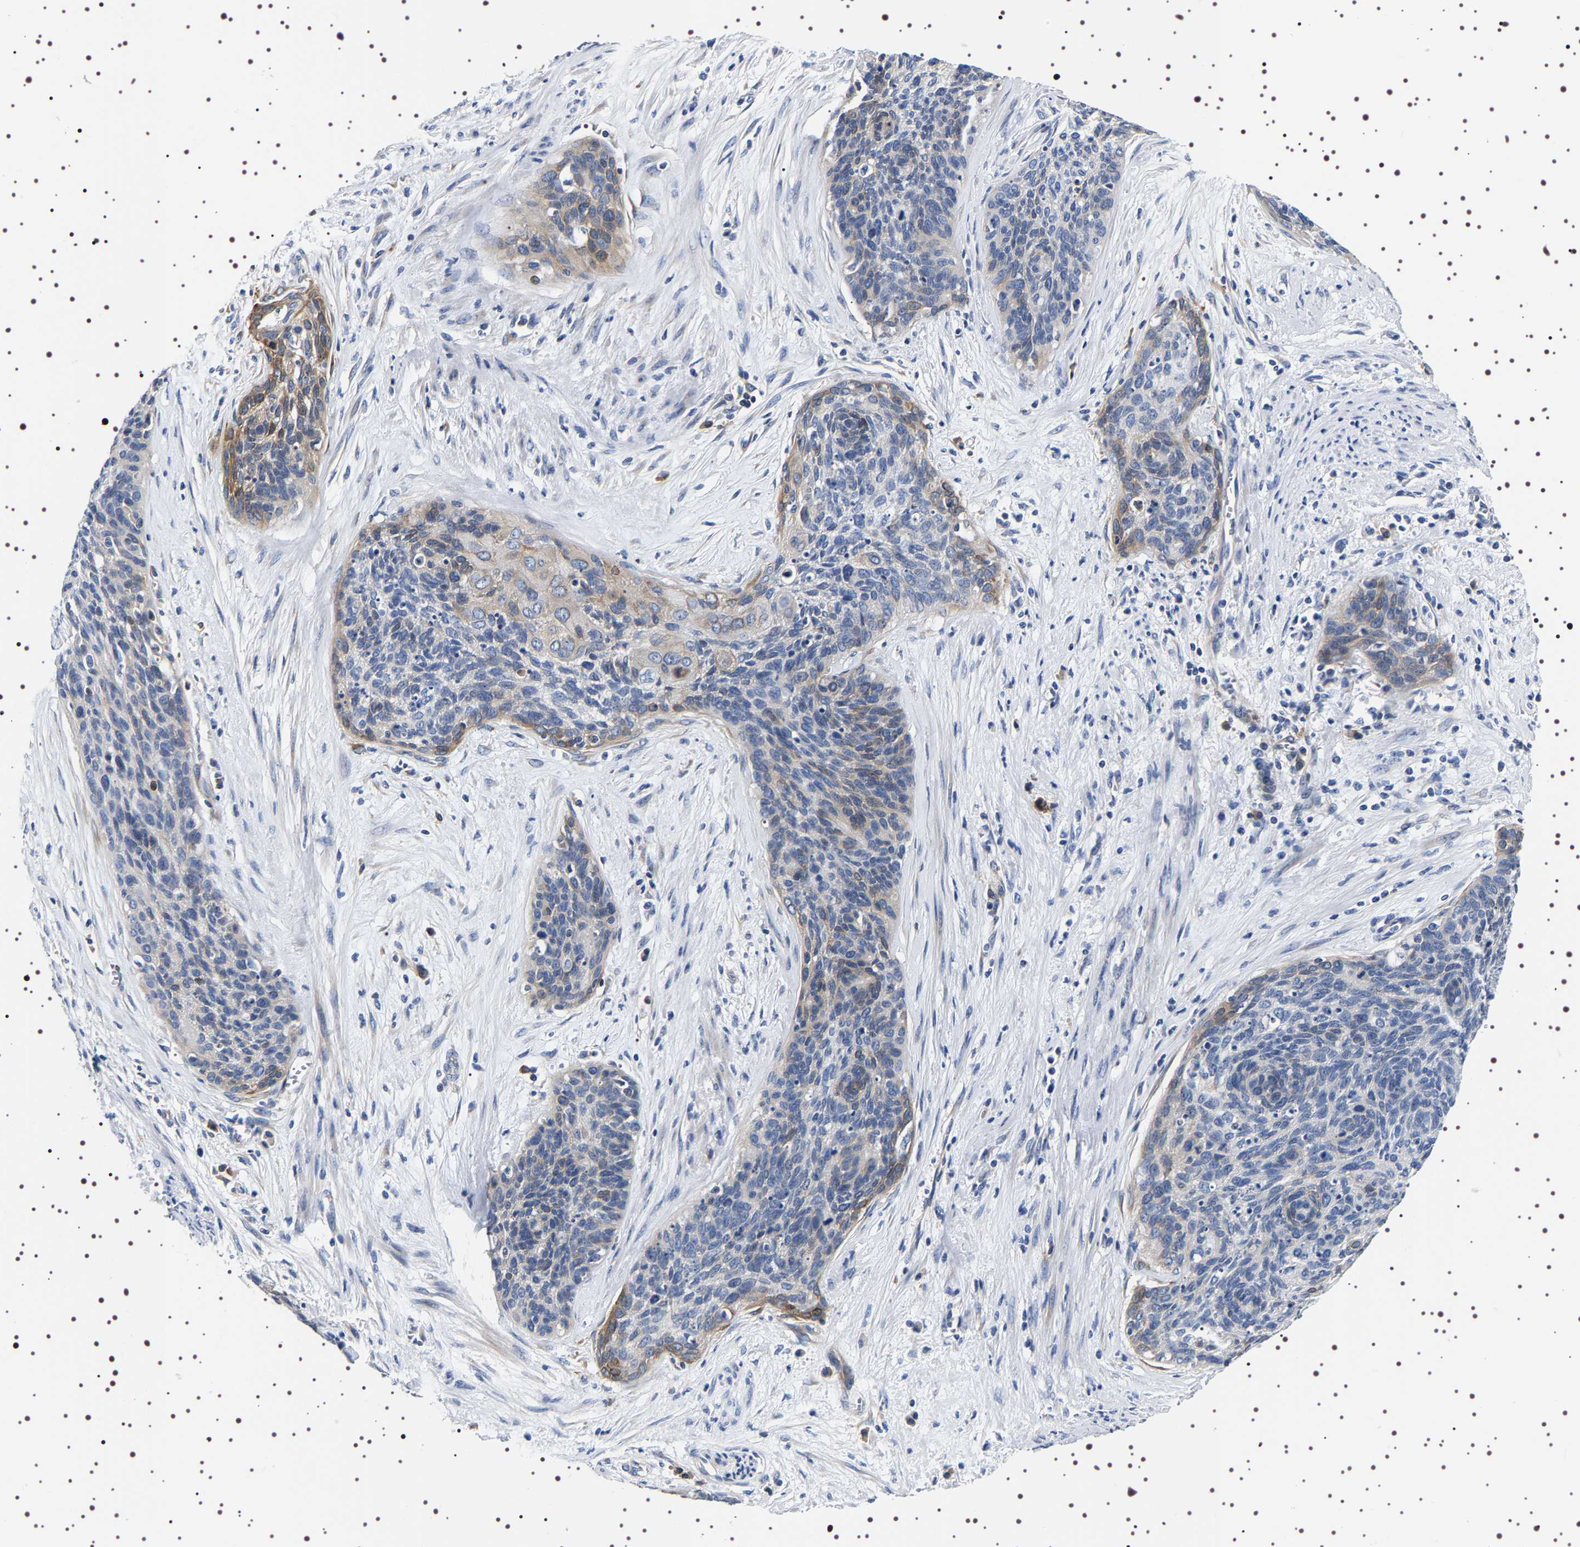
{"staining": {"intensity": "moderate", "quantity": "<25%", "location": "cytoplasmic/membranous"}, "tissue": "cervical cancer", "cell_type": "Tumor cells", "image_type": "cancer", "snomed": [{"axis": "morphology", "description": "Squamous cell carcinoma, NOS"}, {"axis": "topography", "description": "Cervix"}], "caption": "A low amount of moderate cytoplasmic/membranous staining is seen in approximately <25% of tumor cells in squamous cell carcinoma (cervical) tissue.", "gene": "SQLE", "patient": {"sex": "female", "age": 55}}